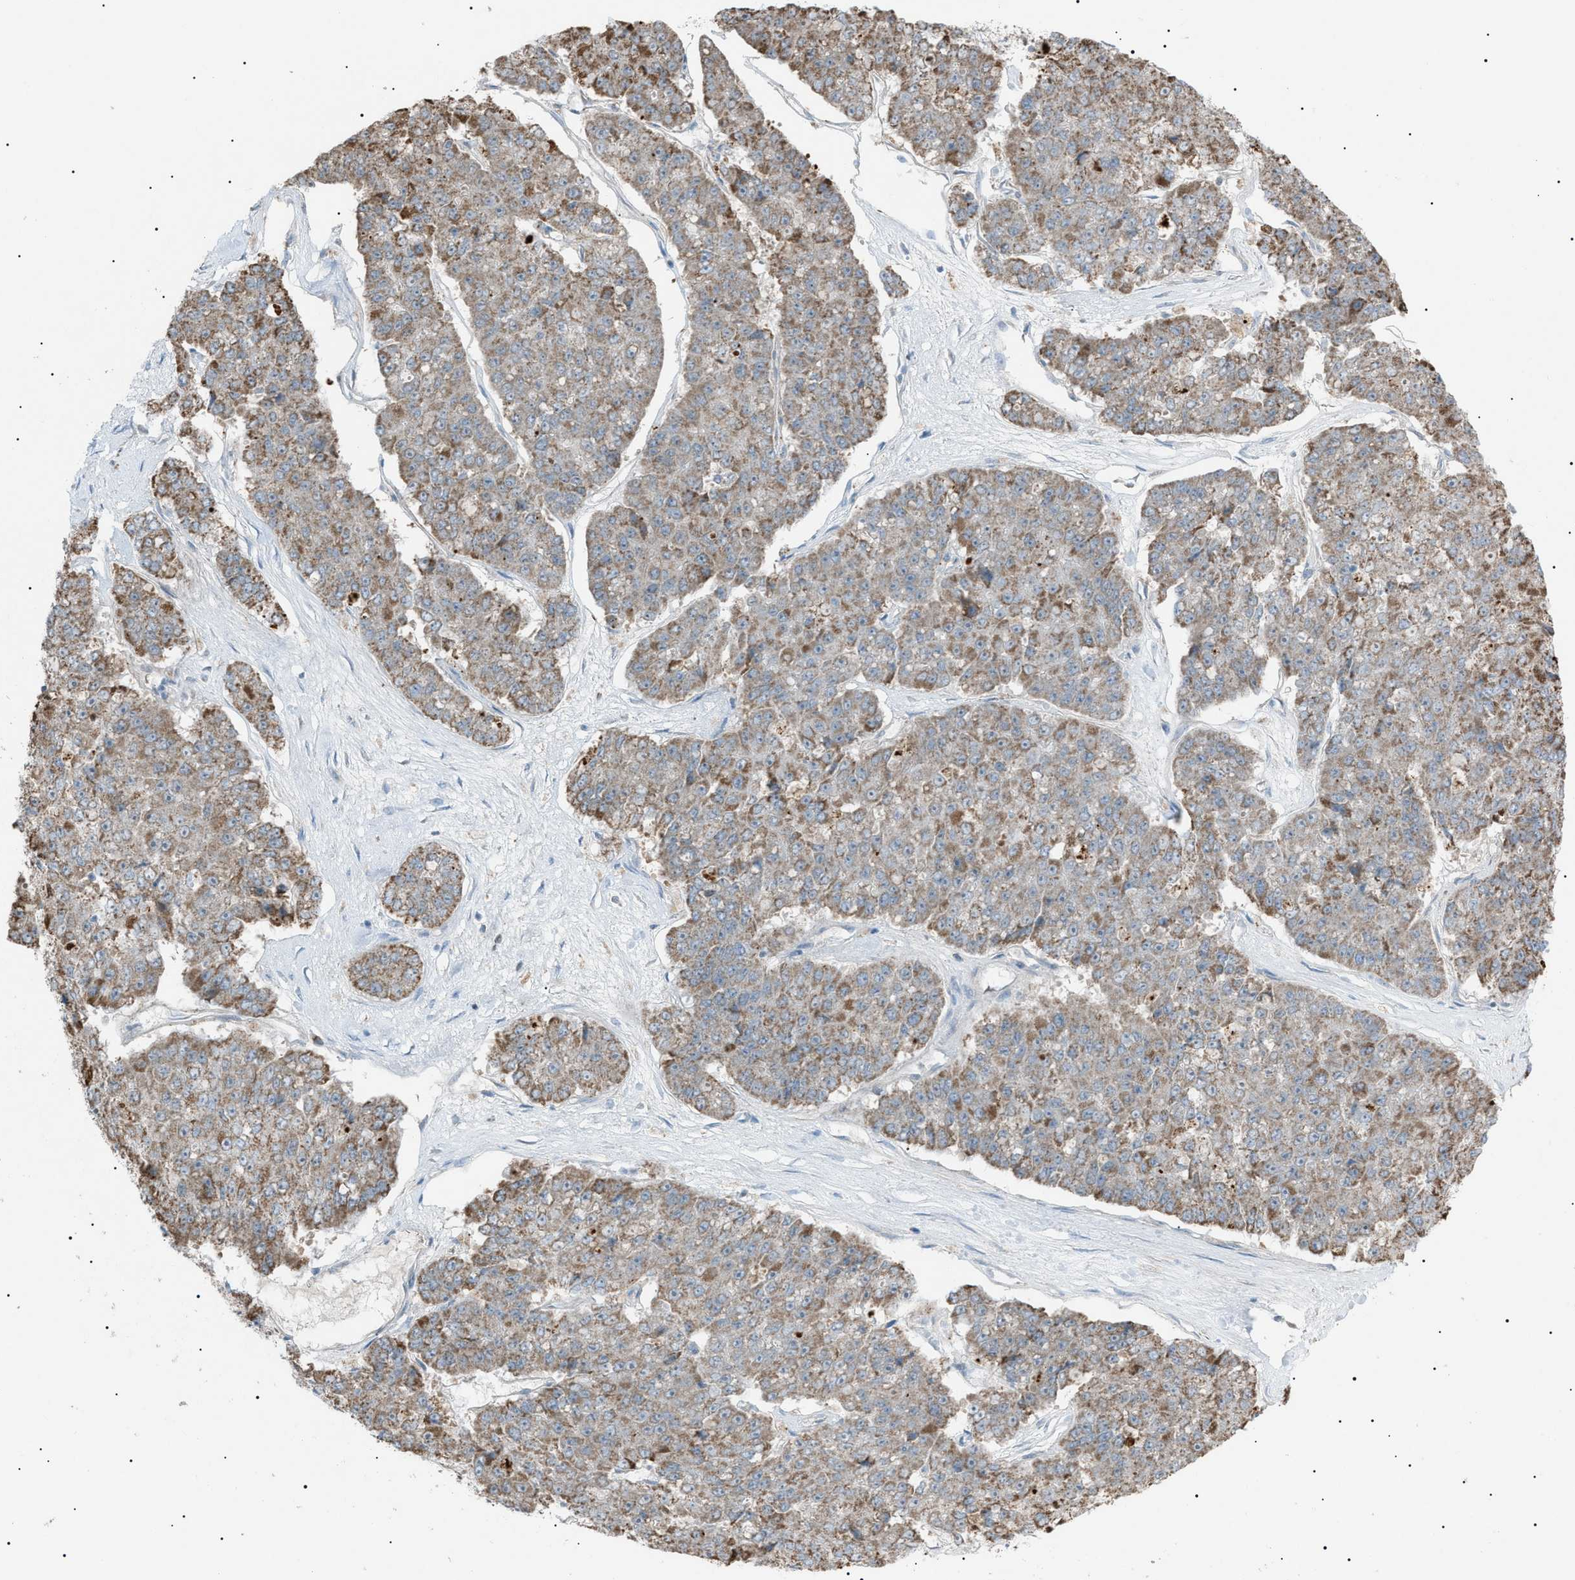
{"staining": {"intensity": "moderate", "quantity": "25%-75%", "location": "cytoplasmic/membranous"}, "tissue": "pancreatic cancer", "cell_type": "Tumor cells", "image_type": "cancer", "snomed": [{"axis": "morphology", "description": "Adenocarcinoma, NOS"}, {"axis": "topography", "description": "Pancreas"}], "caption": "Immunohistochemical staining of adenocarcinoma (pancreatic) demonstrates medium levels of moderate cytoplasmic/membranous protein expression in approximately 25%-75% of tumor cells.", "gene": "ZNF516", "patient": {"sex": "male", "age": 50}}